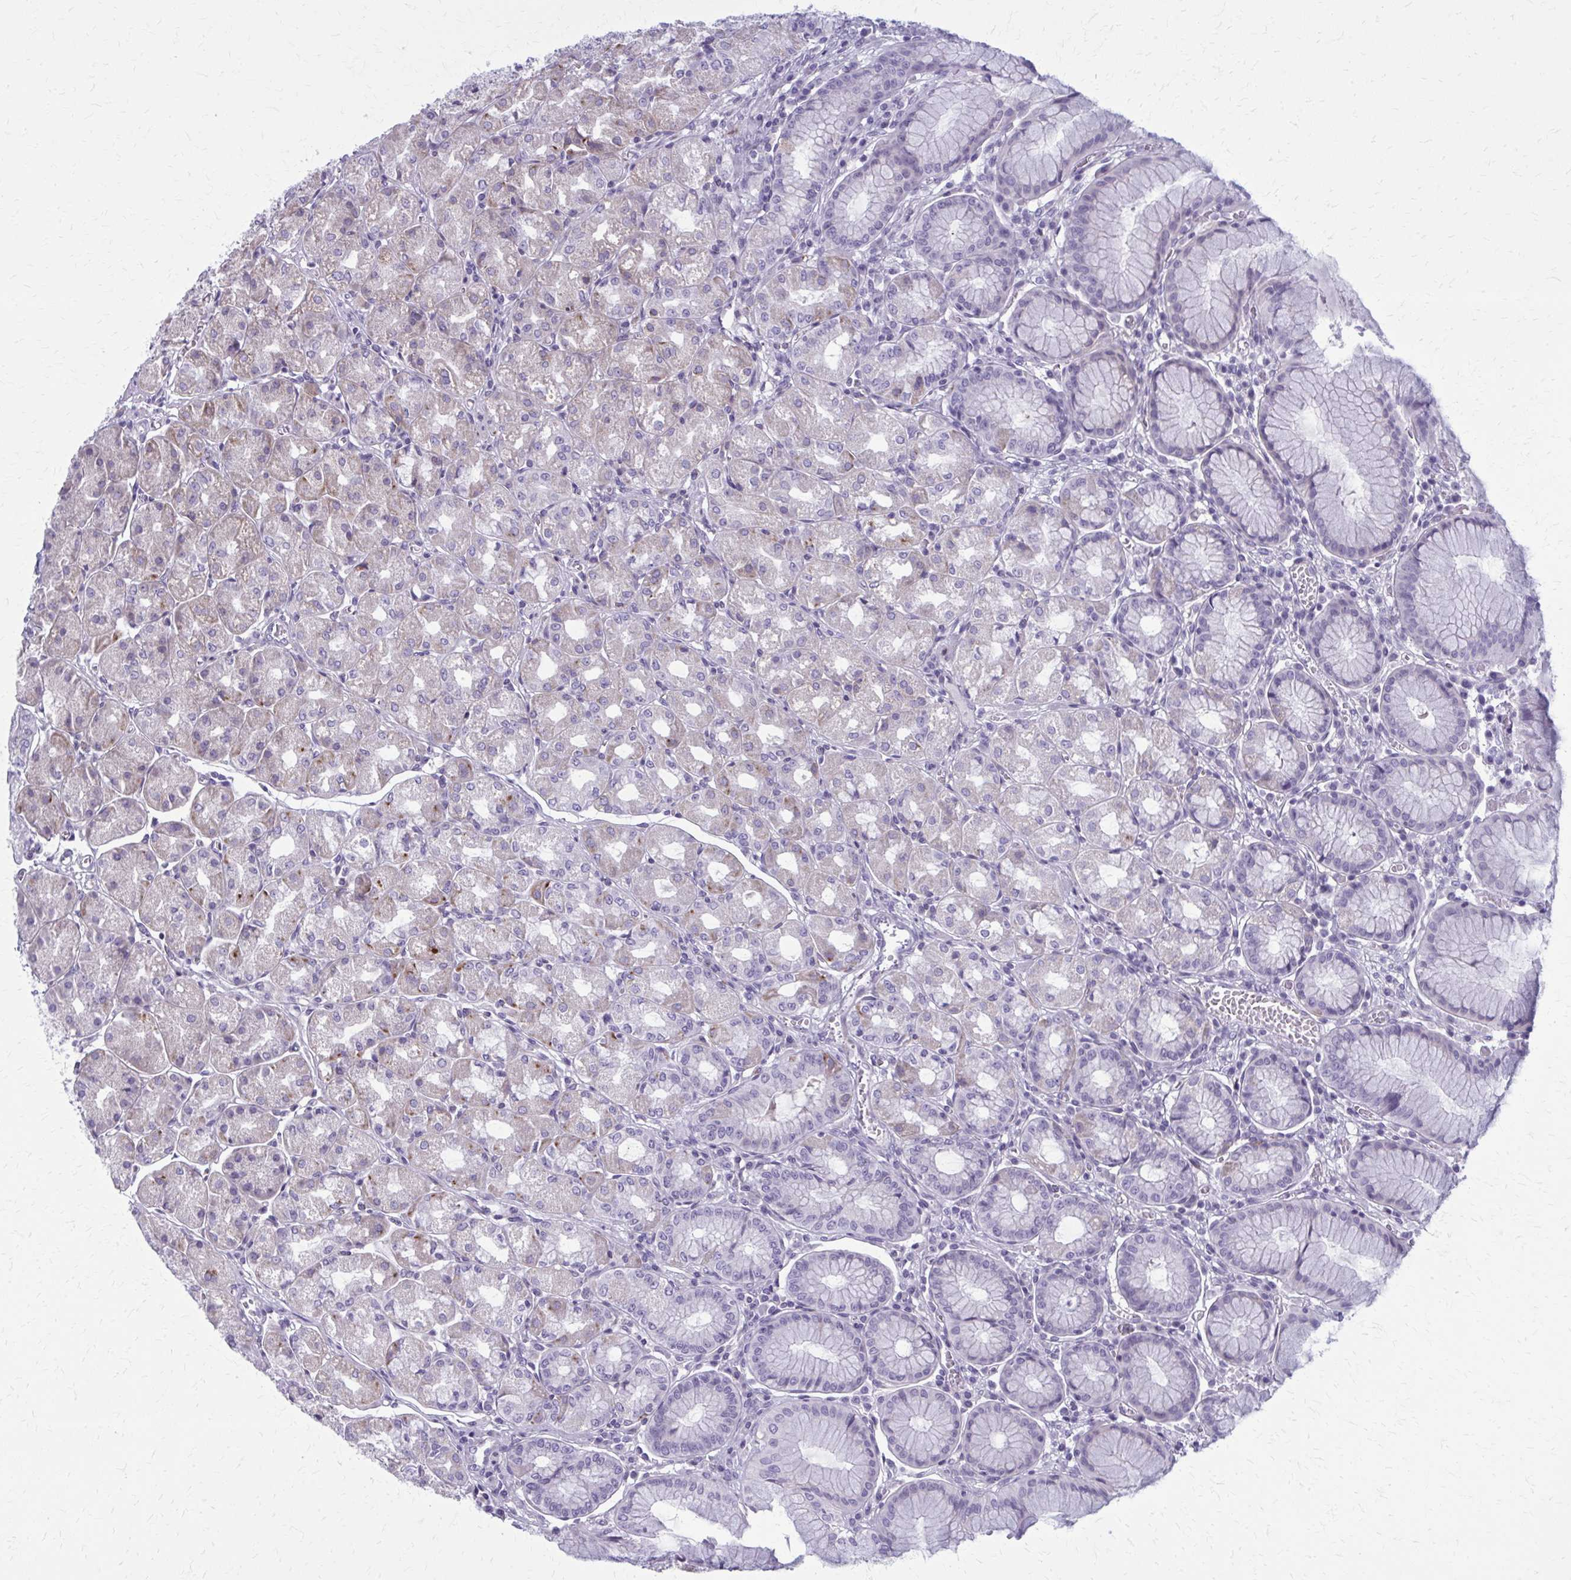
{"staining": {"intensity": "negative", "quantity": "none", "location": "none"}, "tissue": "stomach", "cell_type": "Glandular cells", "image_type": "normal", "snomed": [{"axis": "morphology", "description": "Normal tissue, NOS"}, {"axis": "topography", "description": "Stomach"}], "caption": "Micrograph shows no significant protein expression in glandular cells of normal stomach. (DAB IHC, high magnification).", "gene": "CASQ2", "patient": {"sex": "male", "age": 55}}